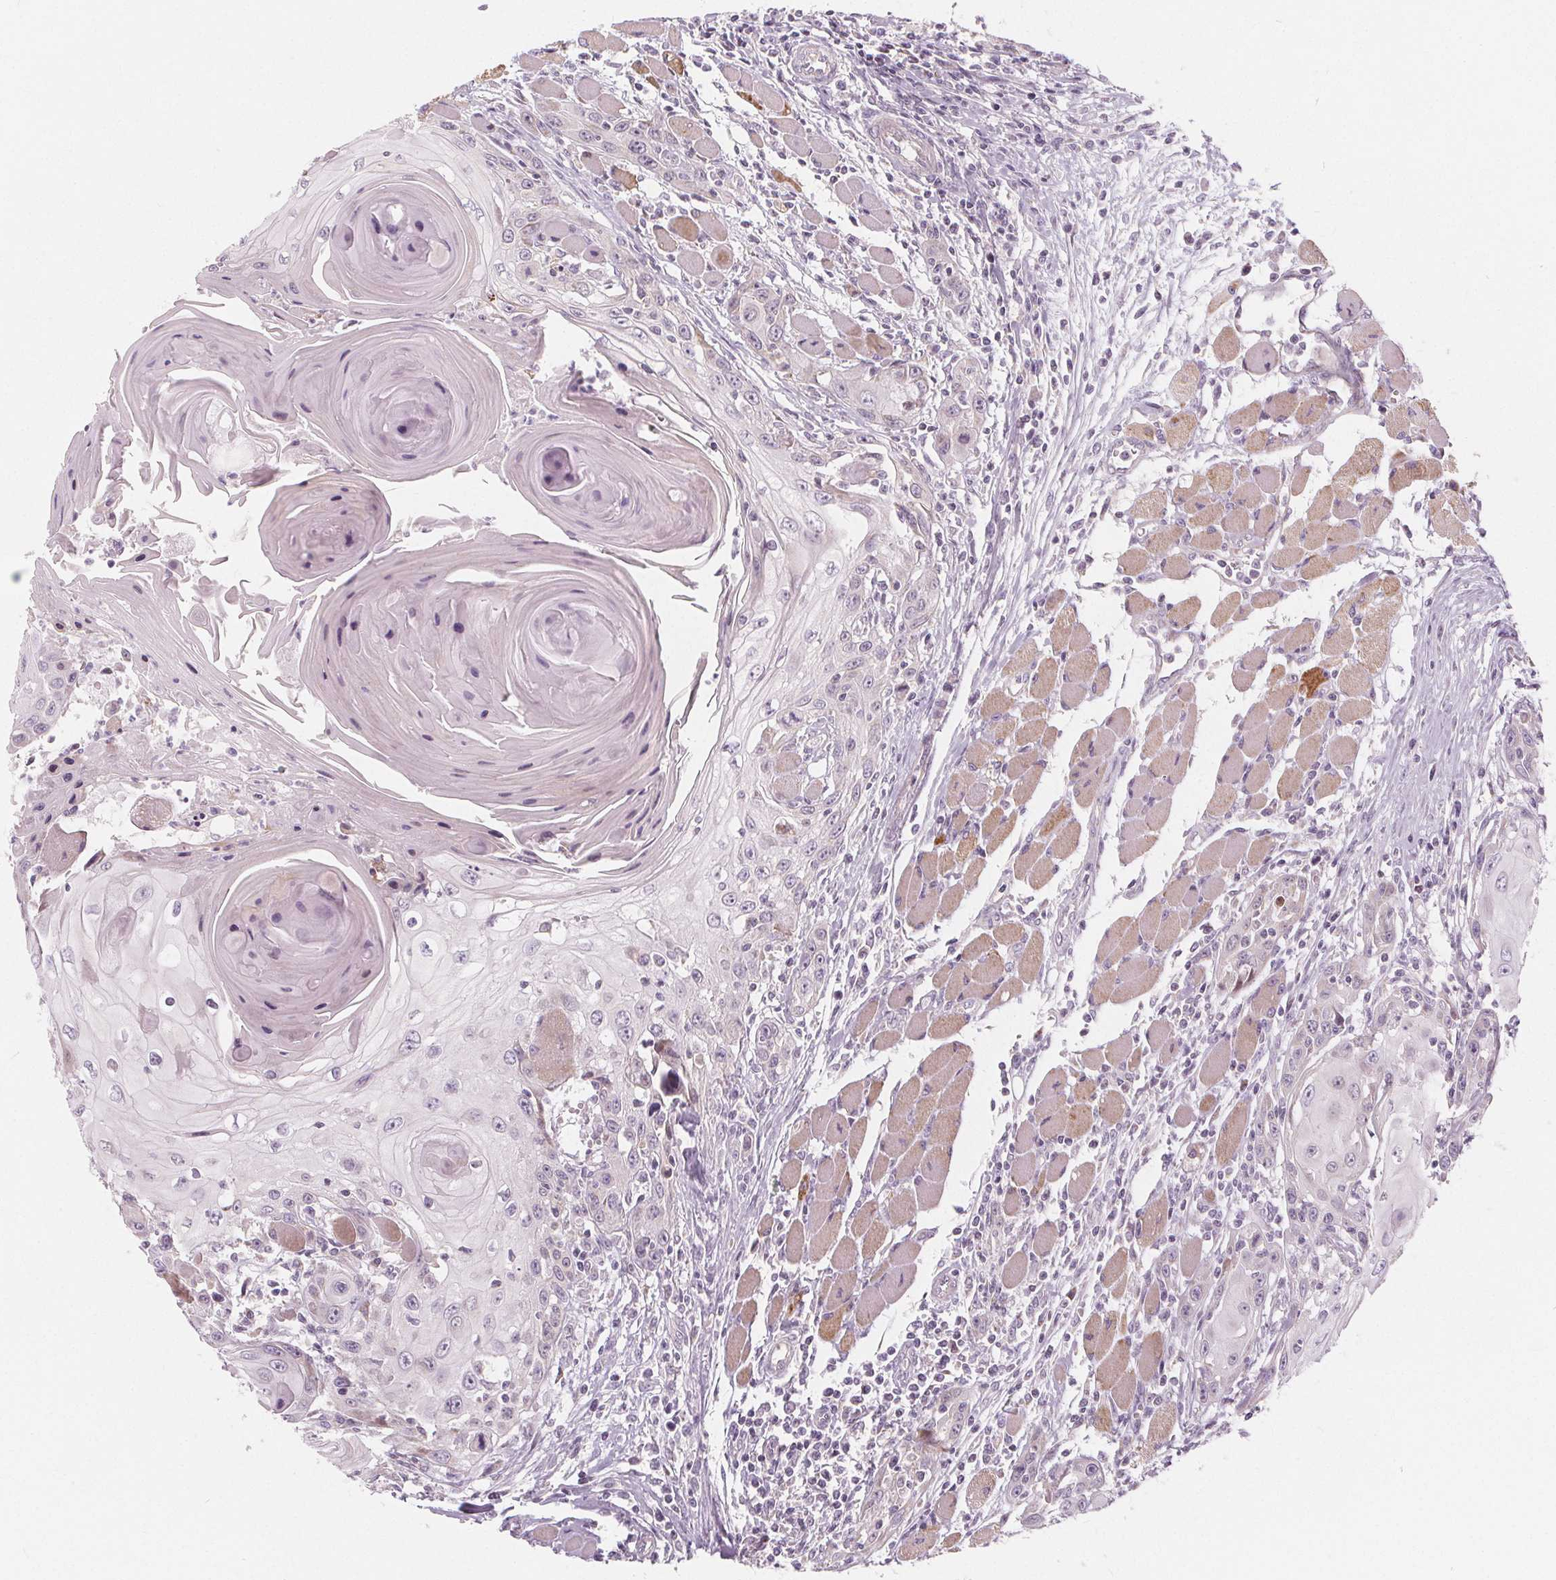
{"staining": {"intensity": "negative", "quantity": "none", "location": "none"}, "tissue": "head and neck cancer", "cell_type": "Tumor cells", "image_type": "cancer", "snomed": [{"axis": "morphology", "description": "Squamous cell carcinoma, NOS"}, {"axis": "topography", "description": "Head-Neck"}], "caption": "An immunohistochemistry (IHC) histopathology image of head and neck squamous cell carcinoma is shown. There is no staining in tumor cells of head and neck squamous cell carcinoma. (Stains: DAB (3,3'-diaminobenzidine) IHC with hematoxylin counter stain, Microscopy: brightfield microscopy at high magnification).", "gene": "NUP210L", "patient": {"sex": "female", "age": 80}}